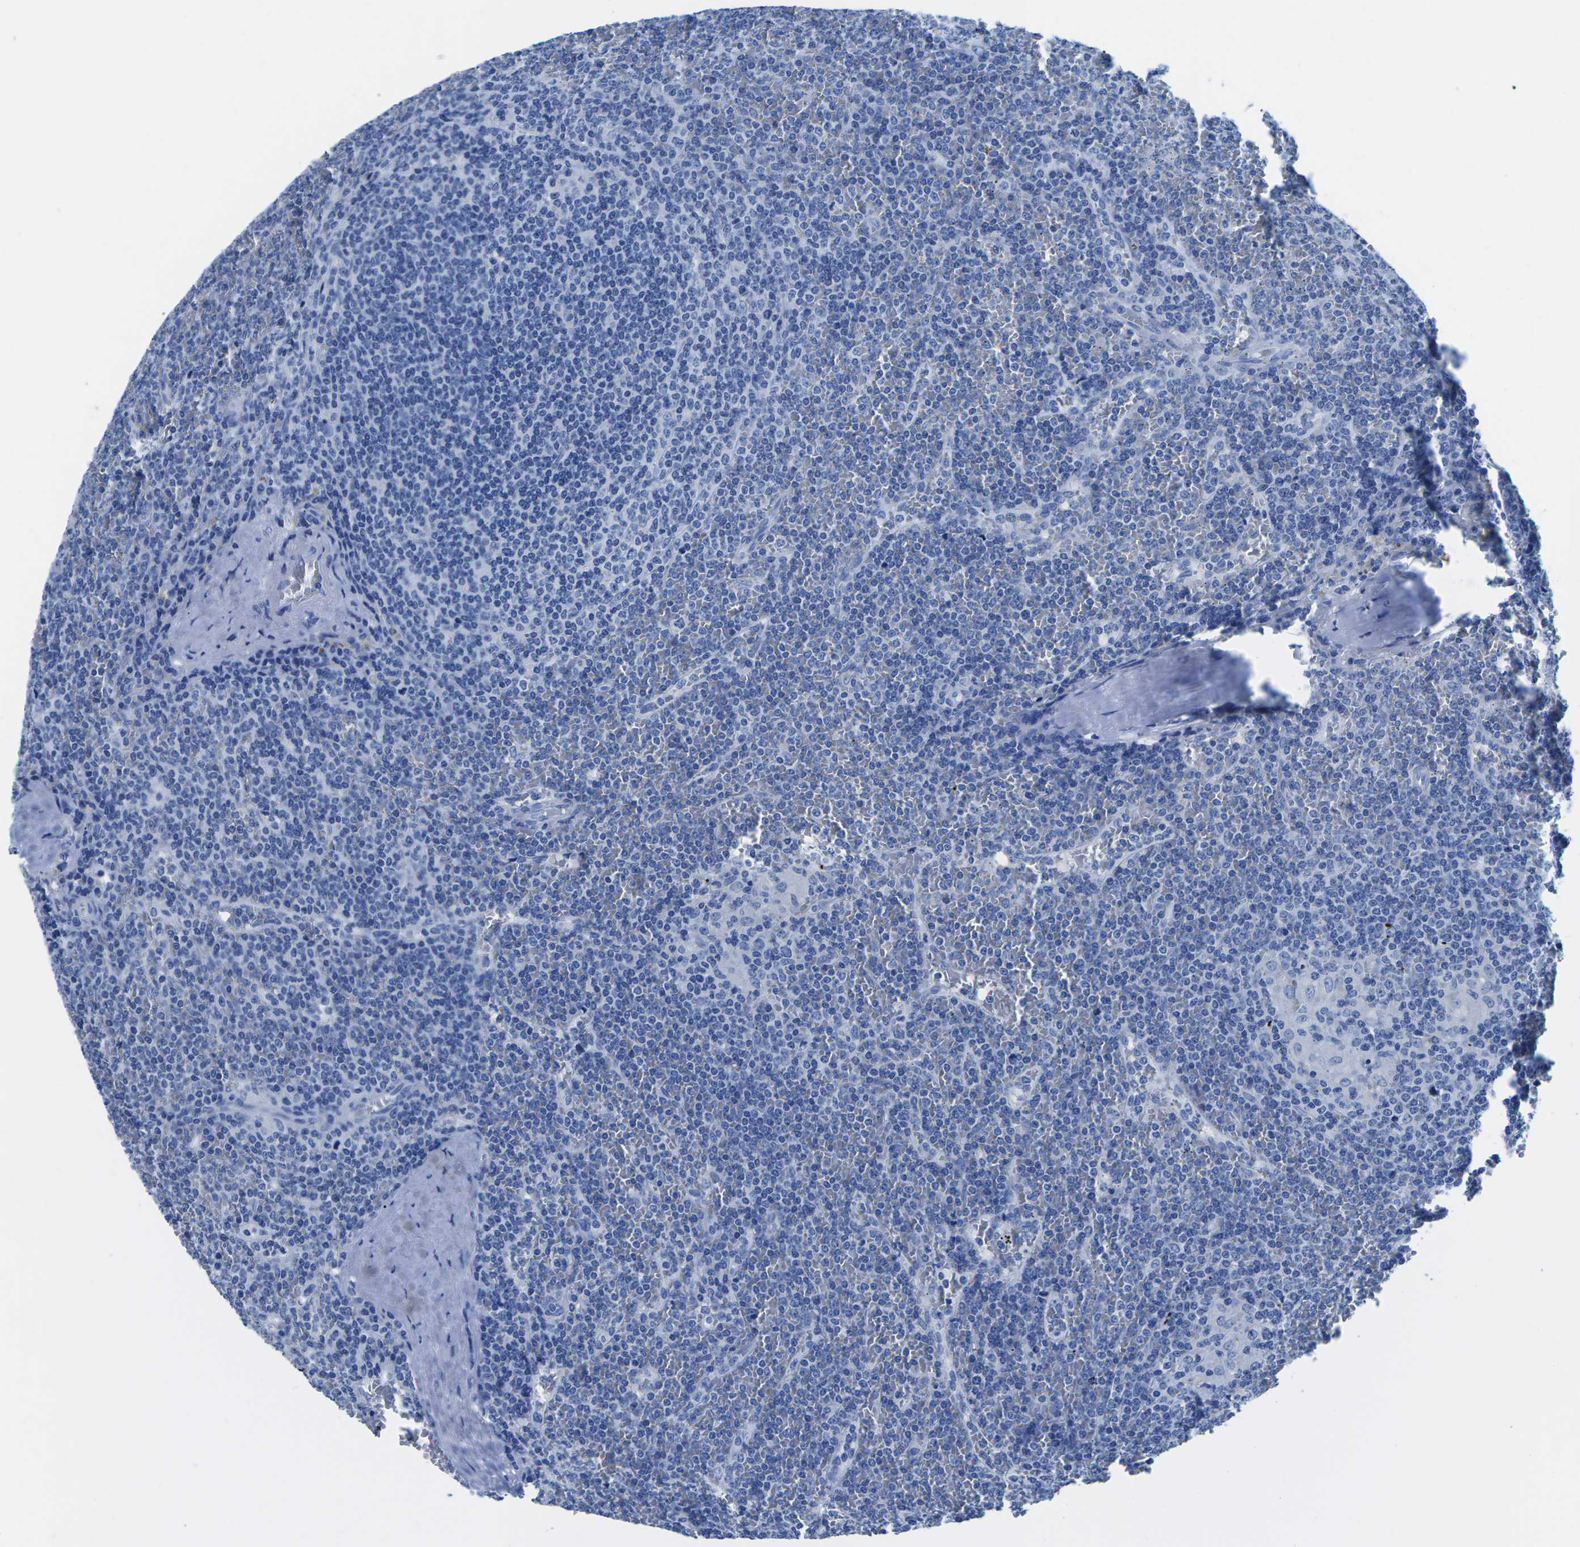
{"staining": {"intensity": "negative", "quantity": "none", "location": "none"}, "tissue": "lymphoma", "cell_type": "Tumor cells", "image_type": "cancer", "snomed": [{"axis": "morphology", "description": "Malignant lymphoma, non-Hodgkin's type, Low grade"}, {"axis": "topography", "description": "Spleen"}], "caption": "Immunohistochemistry of human lymphoma displays no expression in tumor cells. (Brightfield microscopy of DAB immunohistochemistry at high magnification).", "gene": "CYP1A2", "patient": {"sex": "female", "age": 19}}